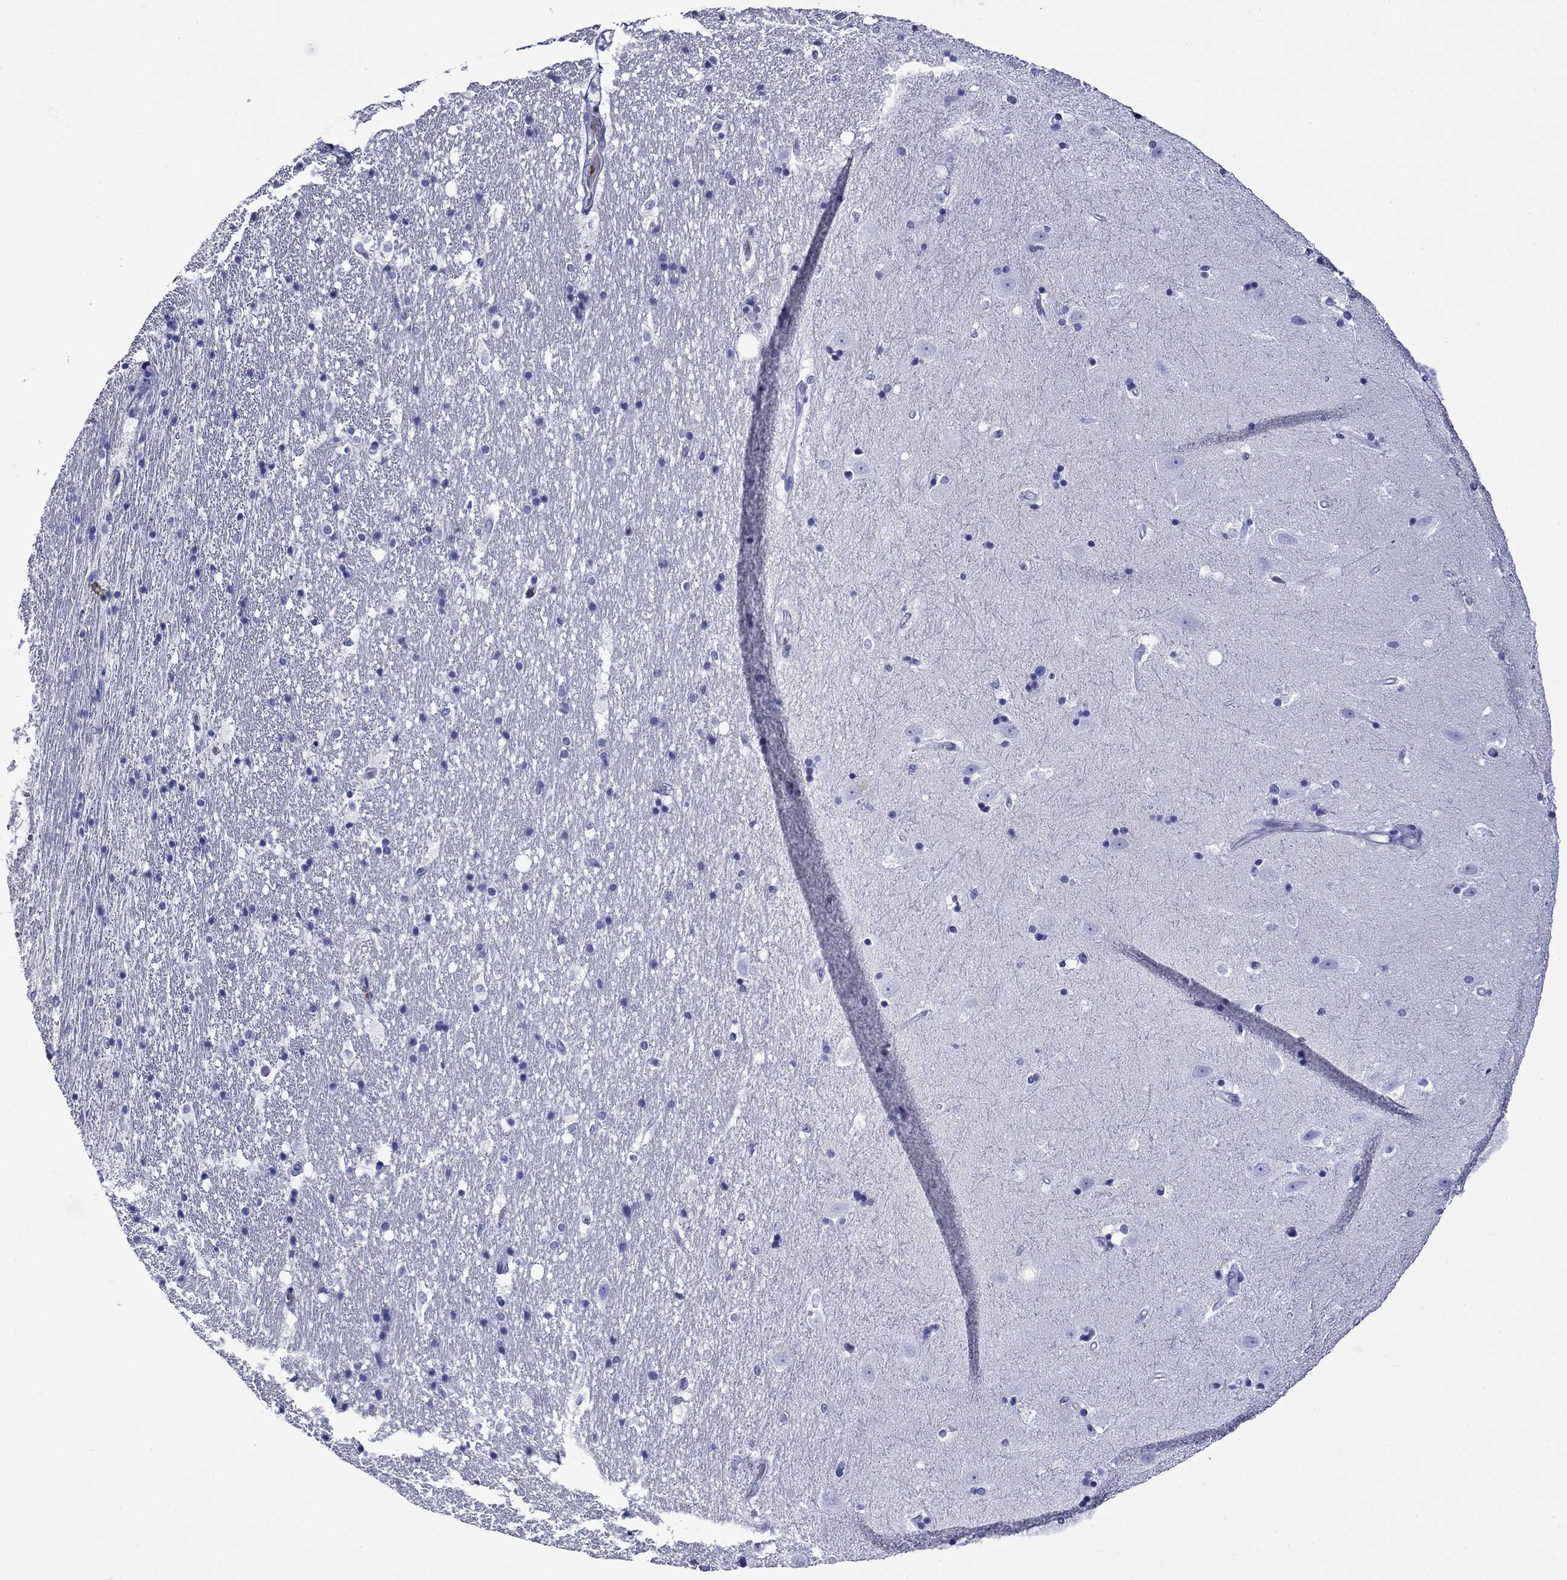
{"staining": {"intensity": "negative", "quantity": "none", "location": "none"}, "tissue": "hippocampus", "cell_type": "Glial cells", "image_type": "normal", "snomed": [{"axis": "morphology", "description": "Normal tissue, NOS"}, {"axis": "topography", "description": "Hippocampus"}], "caption": "IHC of normal hippocampus reveals no staining in glial cells.", "gene": "ROM1", "patient": {"sex": "male", "age": 49}}